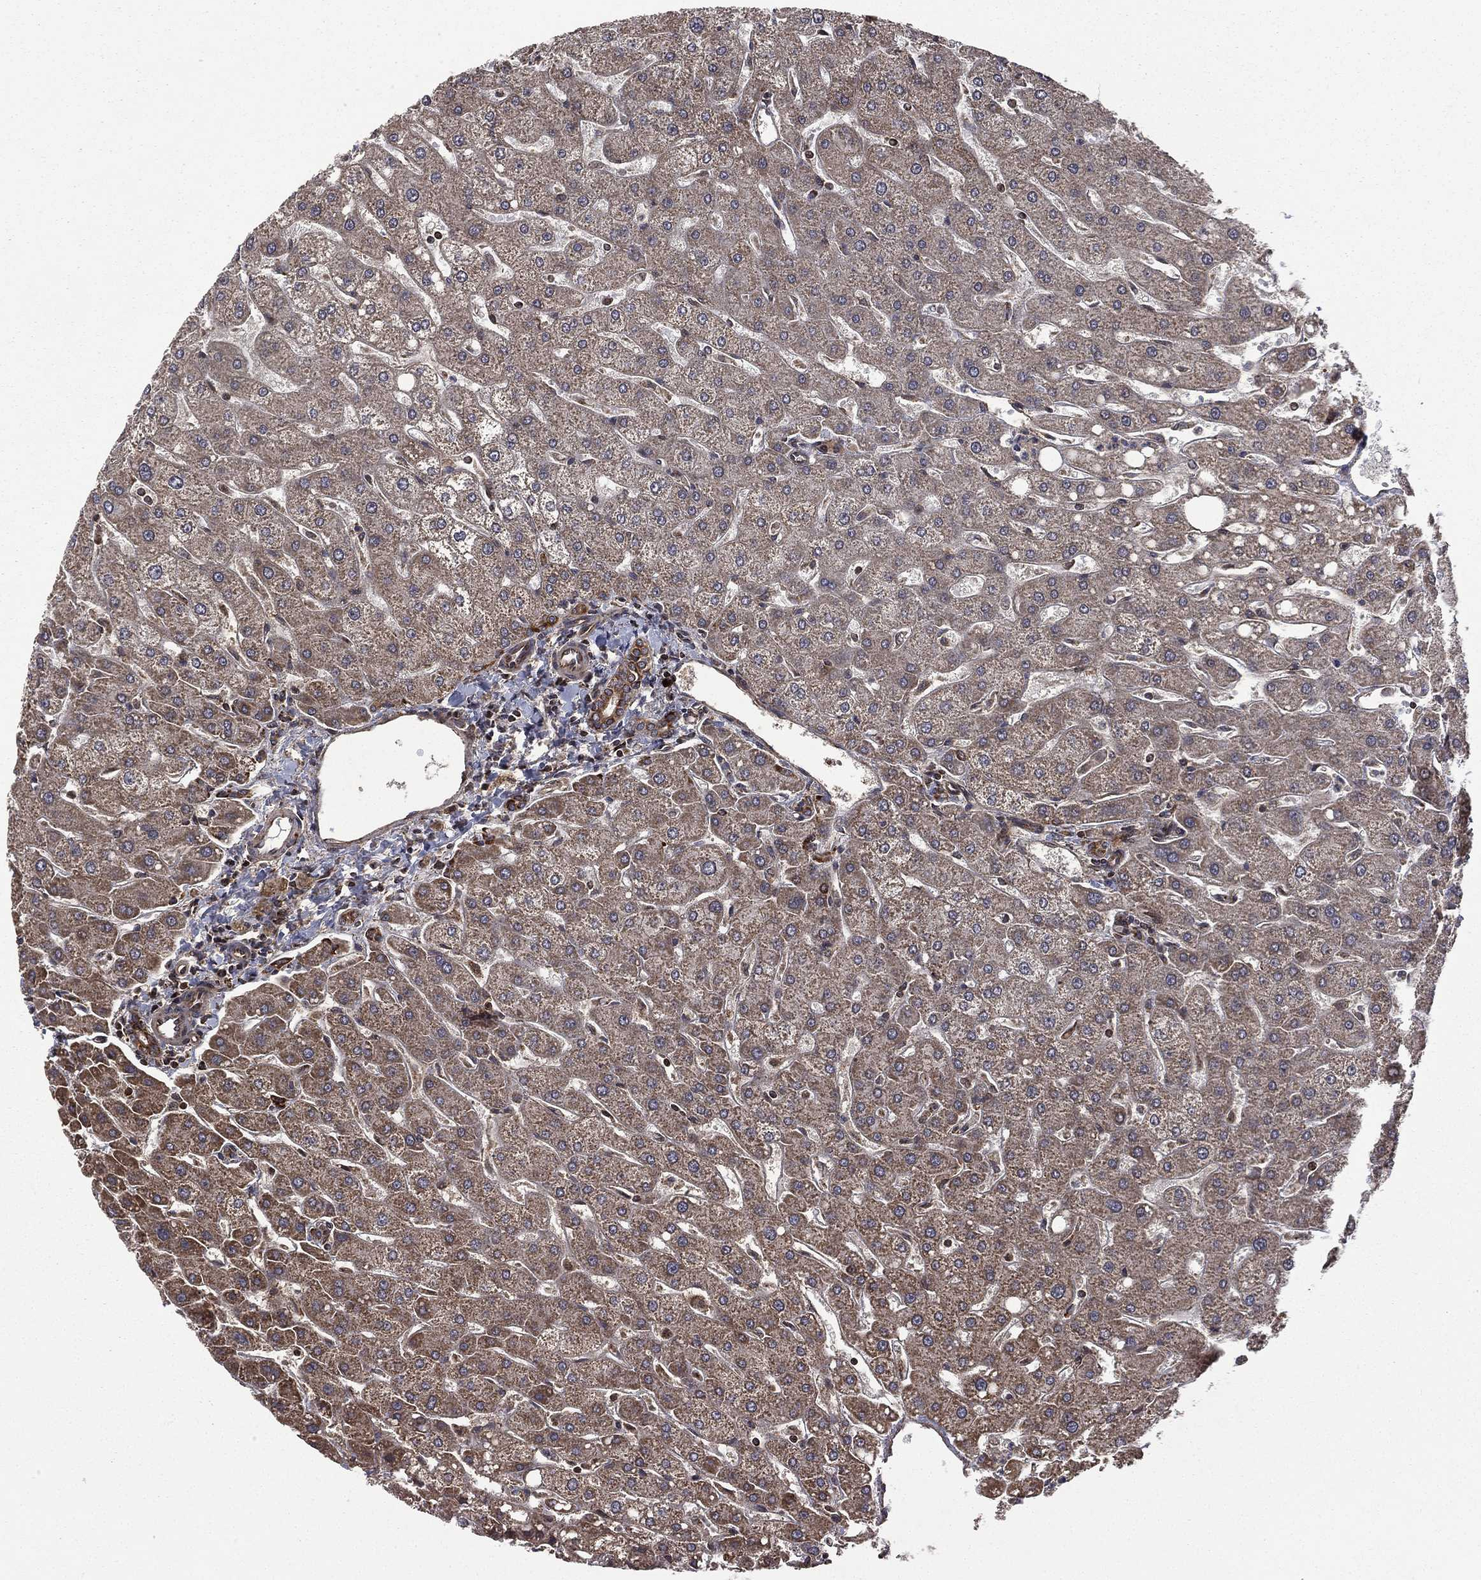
{"staining": {"intensity": "moderate", "quantity": ">75%", "location": "cytoplasmic/membranous"}, "tissue": "liver", "cell_type": "Cholangiocytes", "image_type": "normal", "snomed": [{"axis": "morphology", "description": "Normal tissue, NOS"}, {"axis": "topography", "description": "Liver"}], "caption": "Liver was stained to show a protein in brown. There is medium levels of moderate cytoplasmic/membranous expression in about >75% of cholangiocytes. The protein of interest is stained brown, and the nuclei are stained in blue (DAB IHC with brightfield microscopy, high magnification).", "gene": "GIMAP6", "patient": {"sex": "male", "age": 67}}